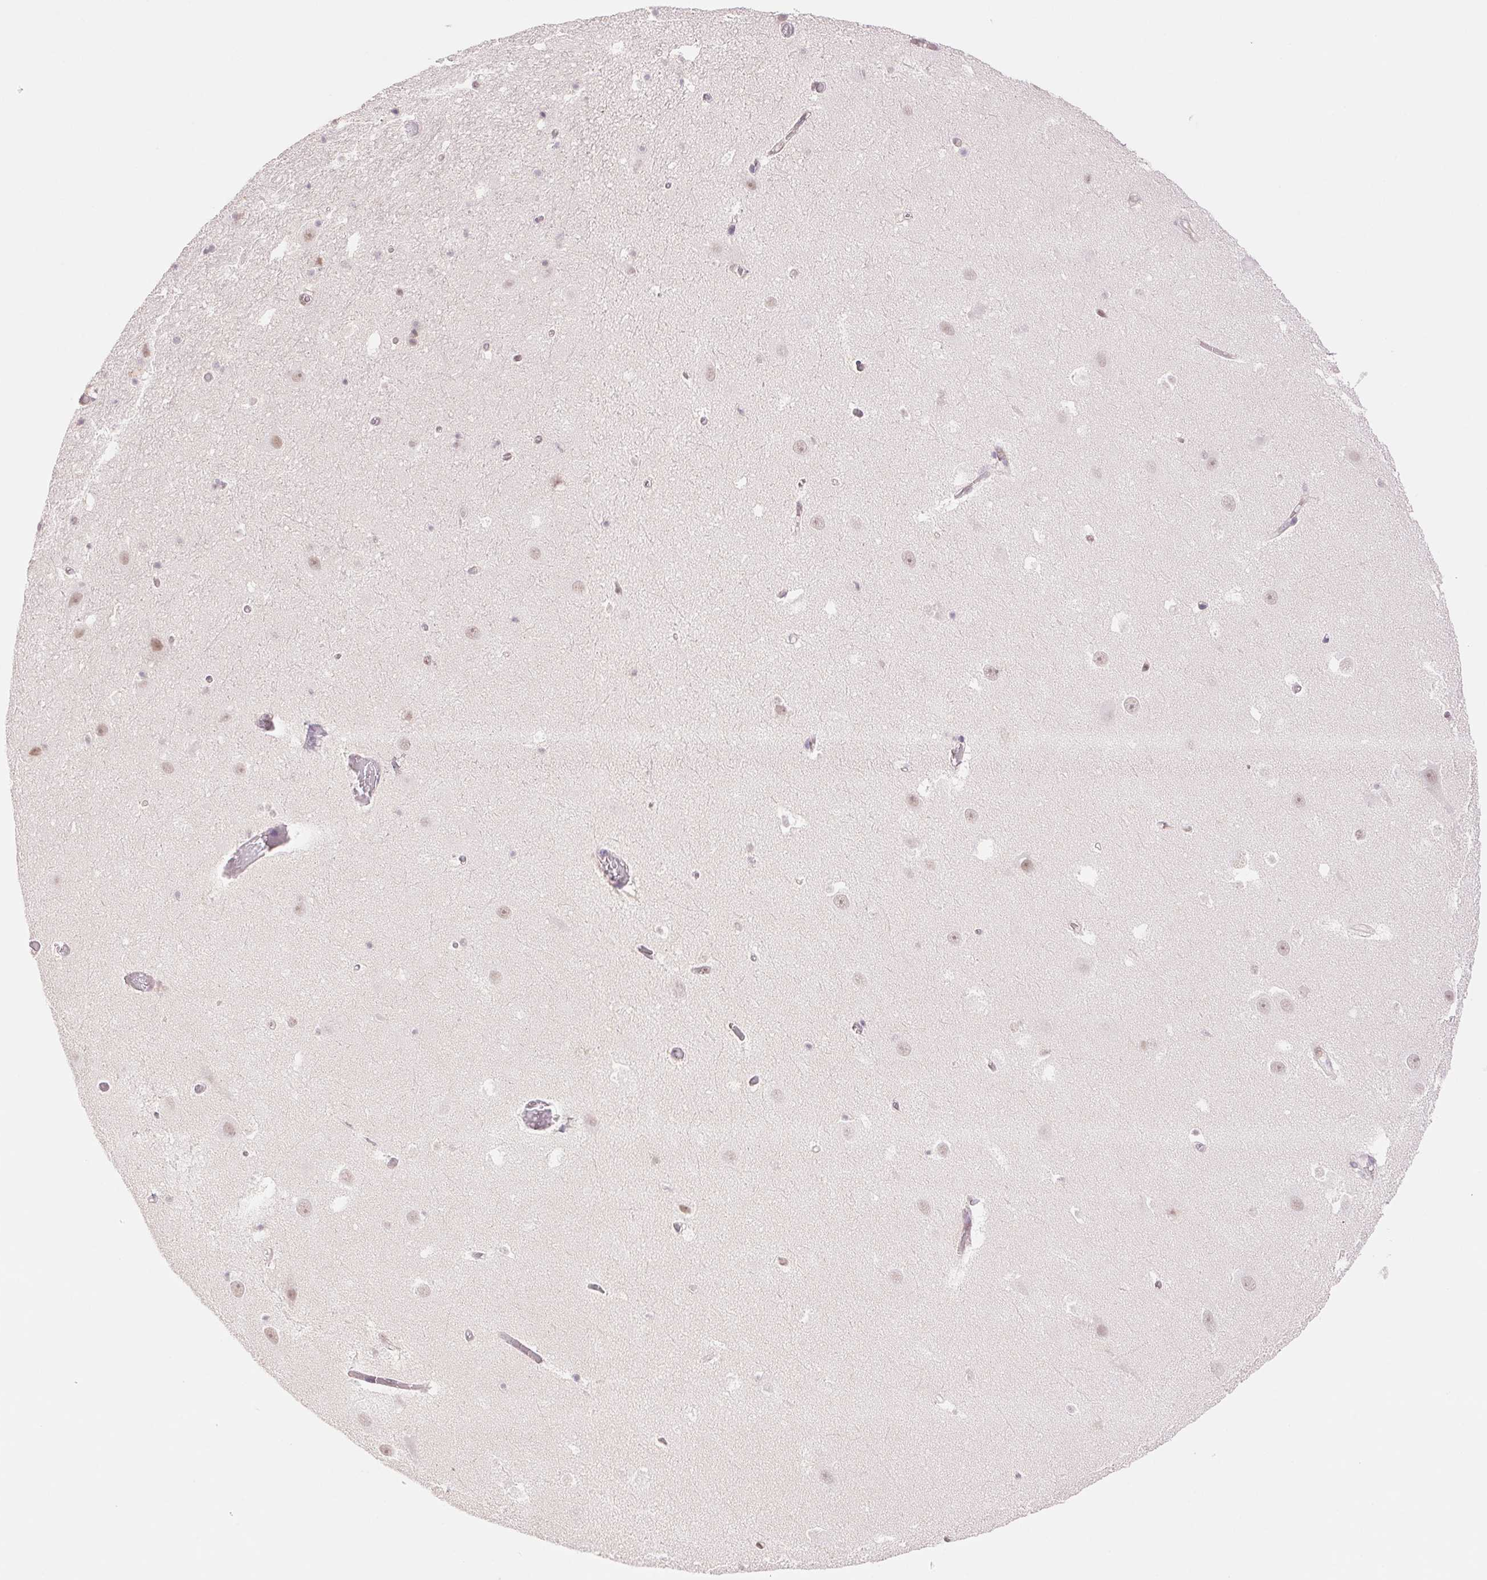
{"staining": {"intensity": "negative", "quantity": "none", "location": "none"}, "tissue": "hippocampus", "cell_type": "Glial cells", "image_type": "normal", "snomed": [{"axis": "morphology", "description": "Normal tissue, NOS"}, {"axis": "topography", "description": "Hippocampus"}], "caption": "Protein analysis of unremarkable hippocampus shows no significant expression in glial cells. (Immunohistochemistry, brightfield microscopy, high magnification).", "gene": "RPRD1B", "patient": {"sex": "male", "age": 26}}